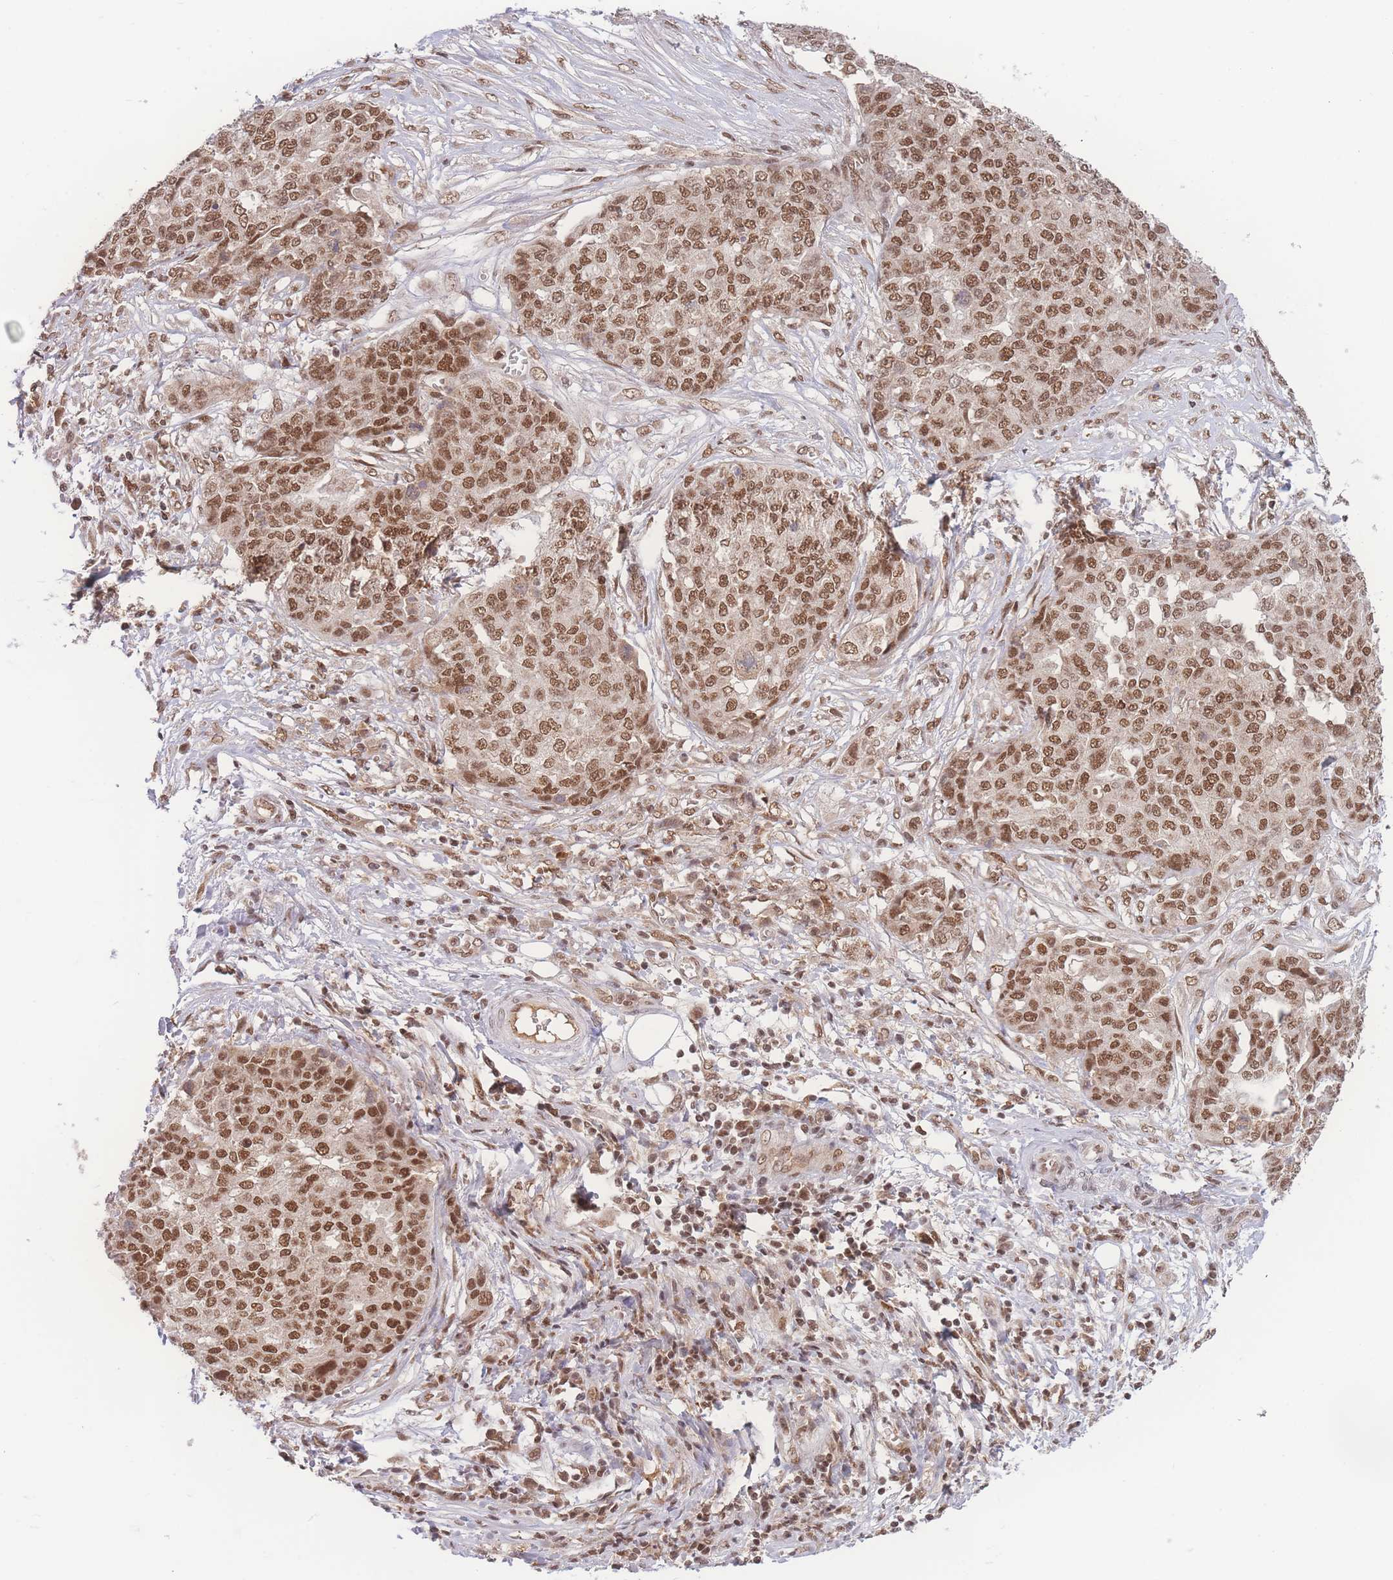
{"staining": {"intensity": "moderate", "quantity": ">75%", "location": "nuclear"}, "tissue": "ovarian cancer", "cell_type": "Tumor cells", "image_type": "cancer", "snomed": [{"axis": "morphology", "description": "Cystadenocarcinoma, serous, NOS"}, {"axis": "topography", "description": "Soft tissue"}, {"axis": "topography", "description": "Ovary"}], "caption": "This is an image of IHC staining of serous cystadenocarcinoma (ovarian), which shows moderate expression in the nuclear of tumor cells.", "gene": "RAVER1", "patient": {"sex": "female", "age": 57}}